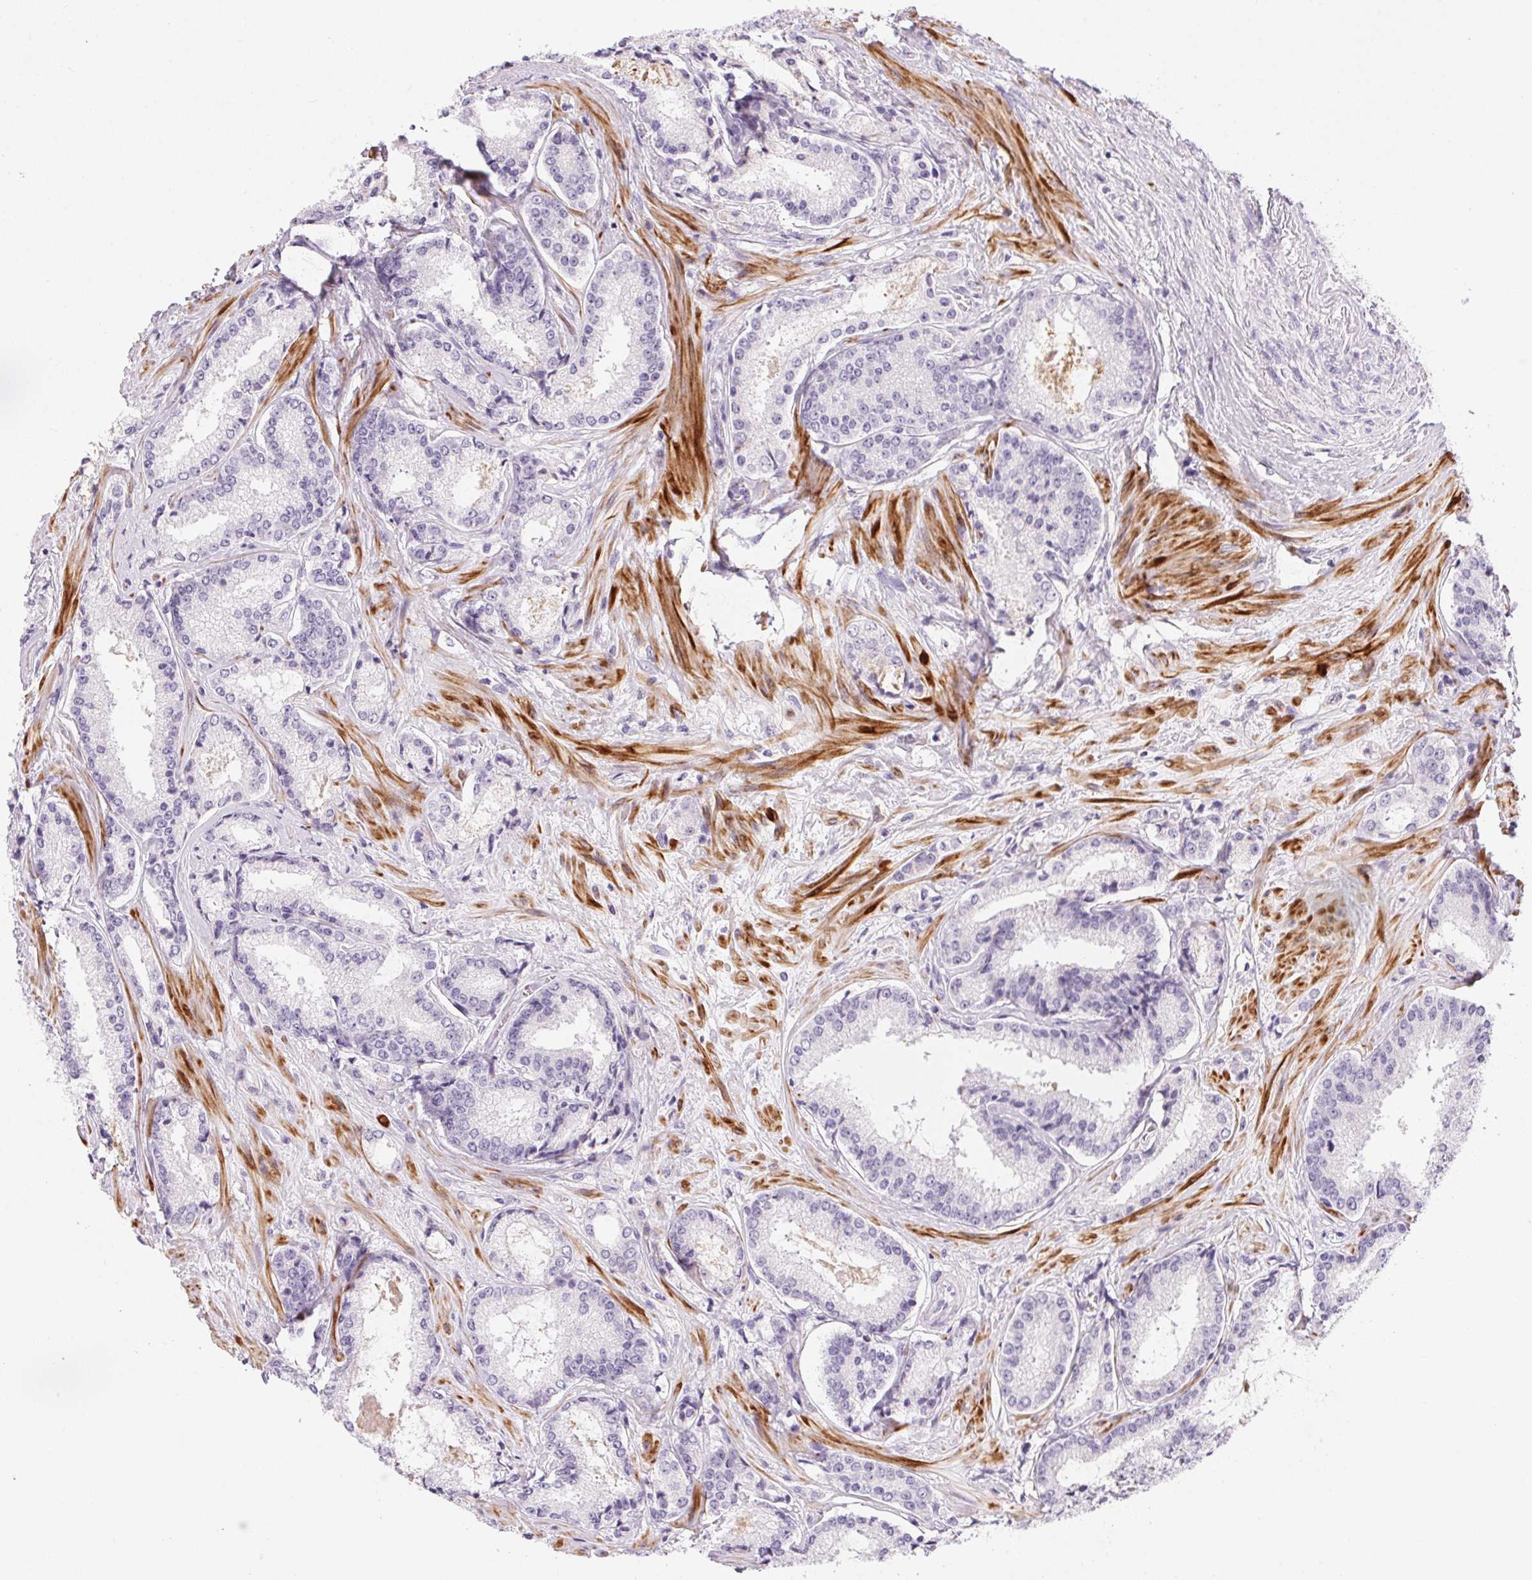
{"staining": {"intensity": "negative", "quantity": "none", "location": "none"}, "tissue": "prostate cancer", "cell_type": "Tumor cells", "image_type": "cancer", "snomed": [{"axis": "morphology", "description": "Adenocarcinoma, Low grade"}, {"axis": "topography", "description": "Prostate"}], "caption": "There is no significant expression in tumor cells of low-grade adenocarcinoma (prostate).", "gene": "ECPAS", "patient": {"sex": "male", "age": 56}}